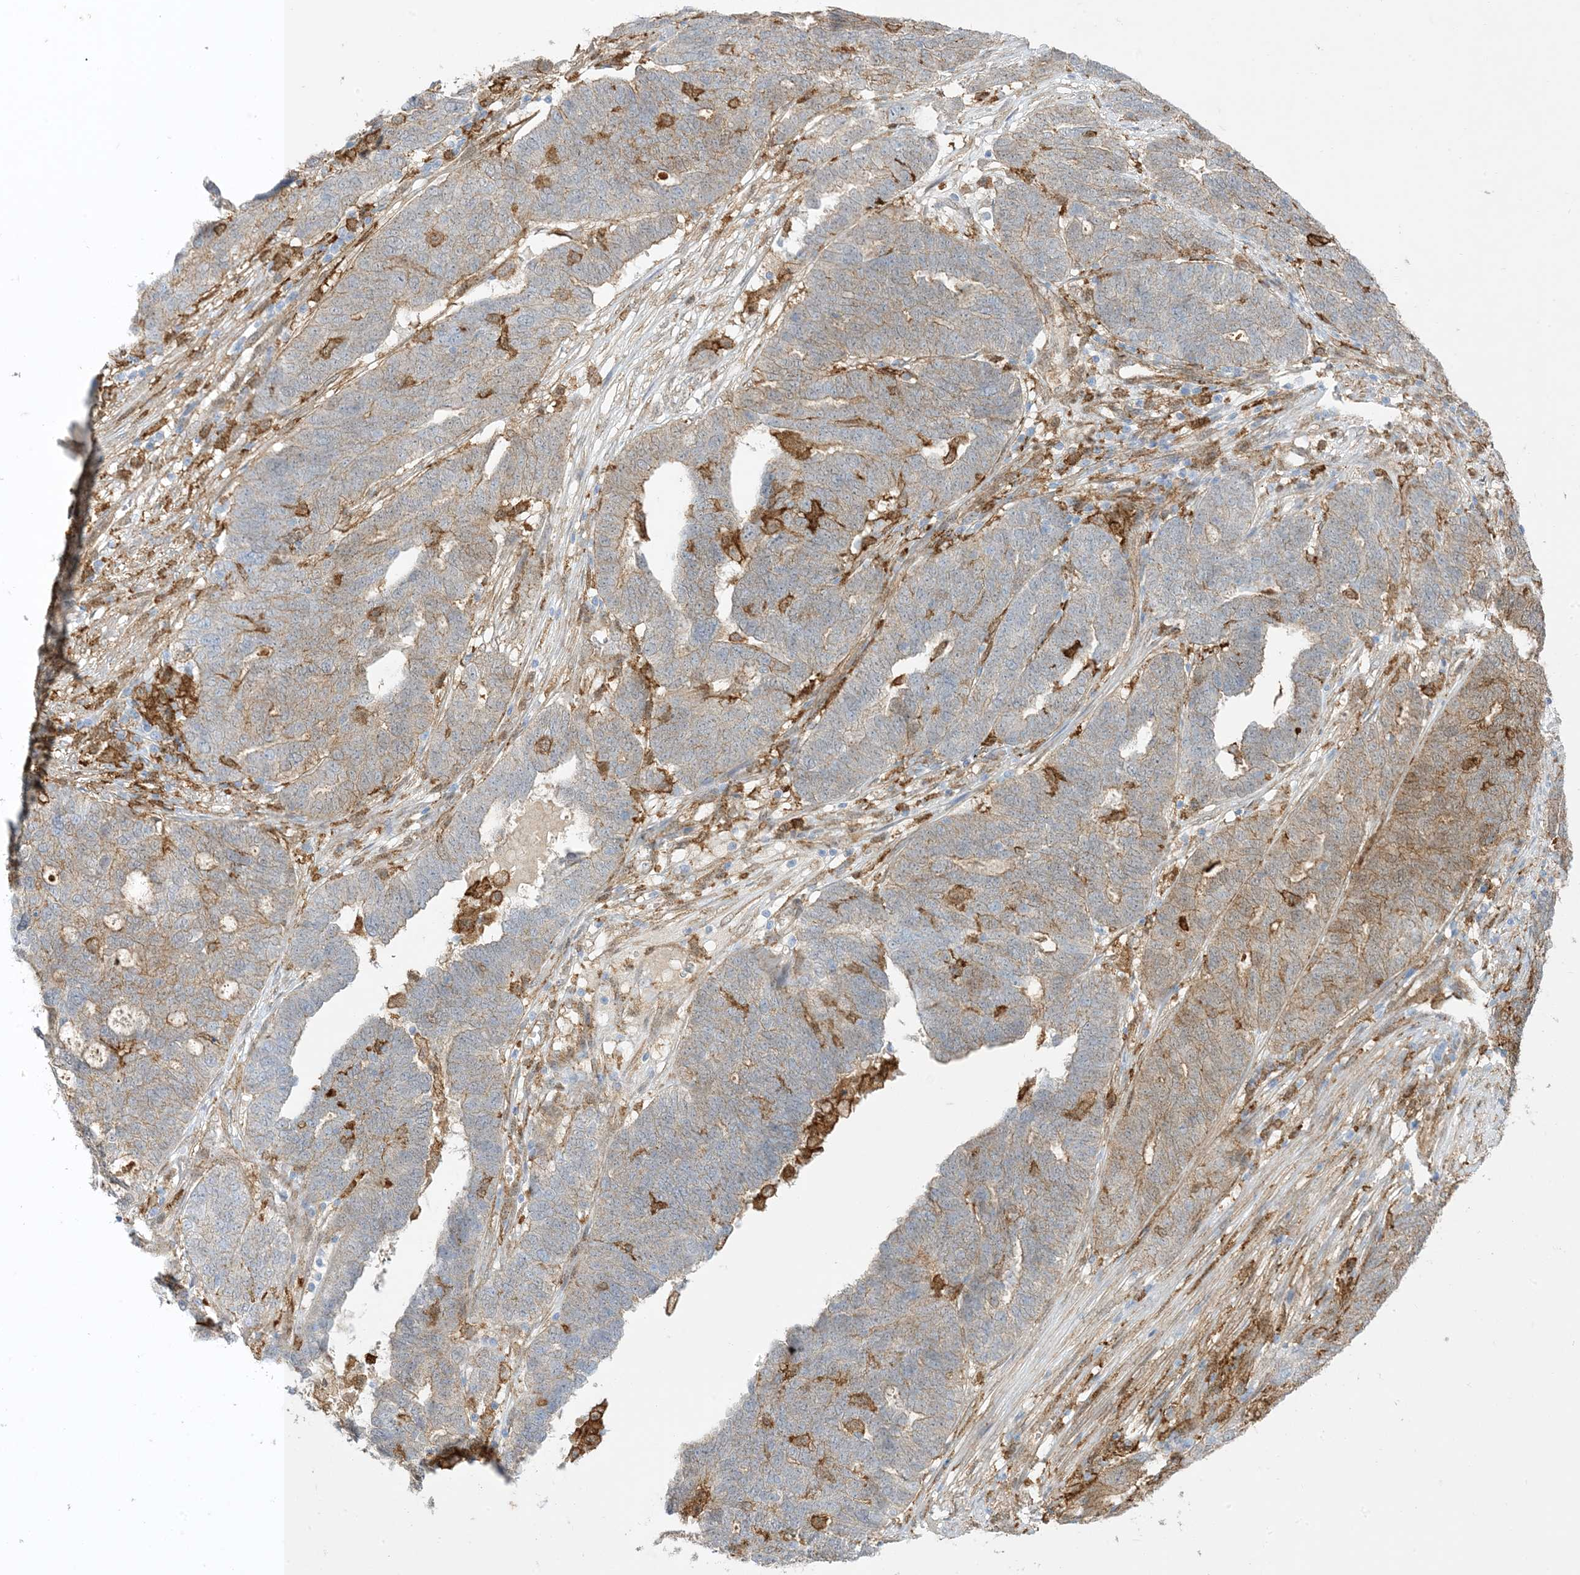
{"staining": {"intensity": "moderate", "quantity": "25%-75%", "location": "cytoplasmic/membranous"}, "tissue": "ovarian cancer", "cell_type": "Tumor cells", "image_type": "cancer", "snomed": [{"axis": "morphology", "description": "Cystadenocarcinoma, serous, NOS"}, {"axis": "topography", "description": "Ovary"}], "caption": "Immunohistochemistry of ovarian cancer (serous cystadenocarcinoma) shows medium levels of moderate cytoplasmic/membranous positivity in approximately 25%-75% of tumor cells.", "gene": "GSN", "patient": {"sex": "female", "age": 59}}